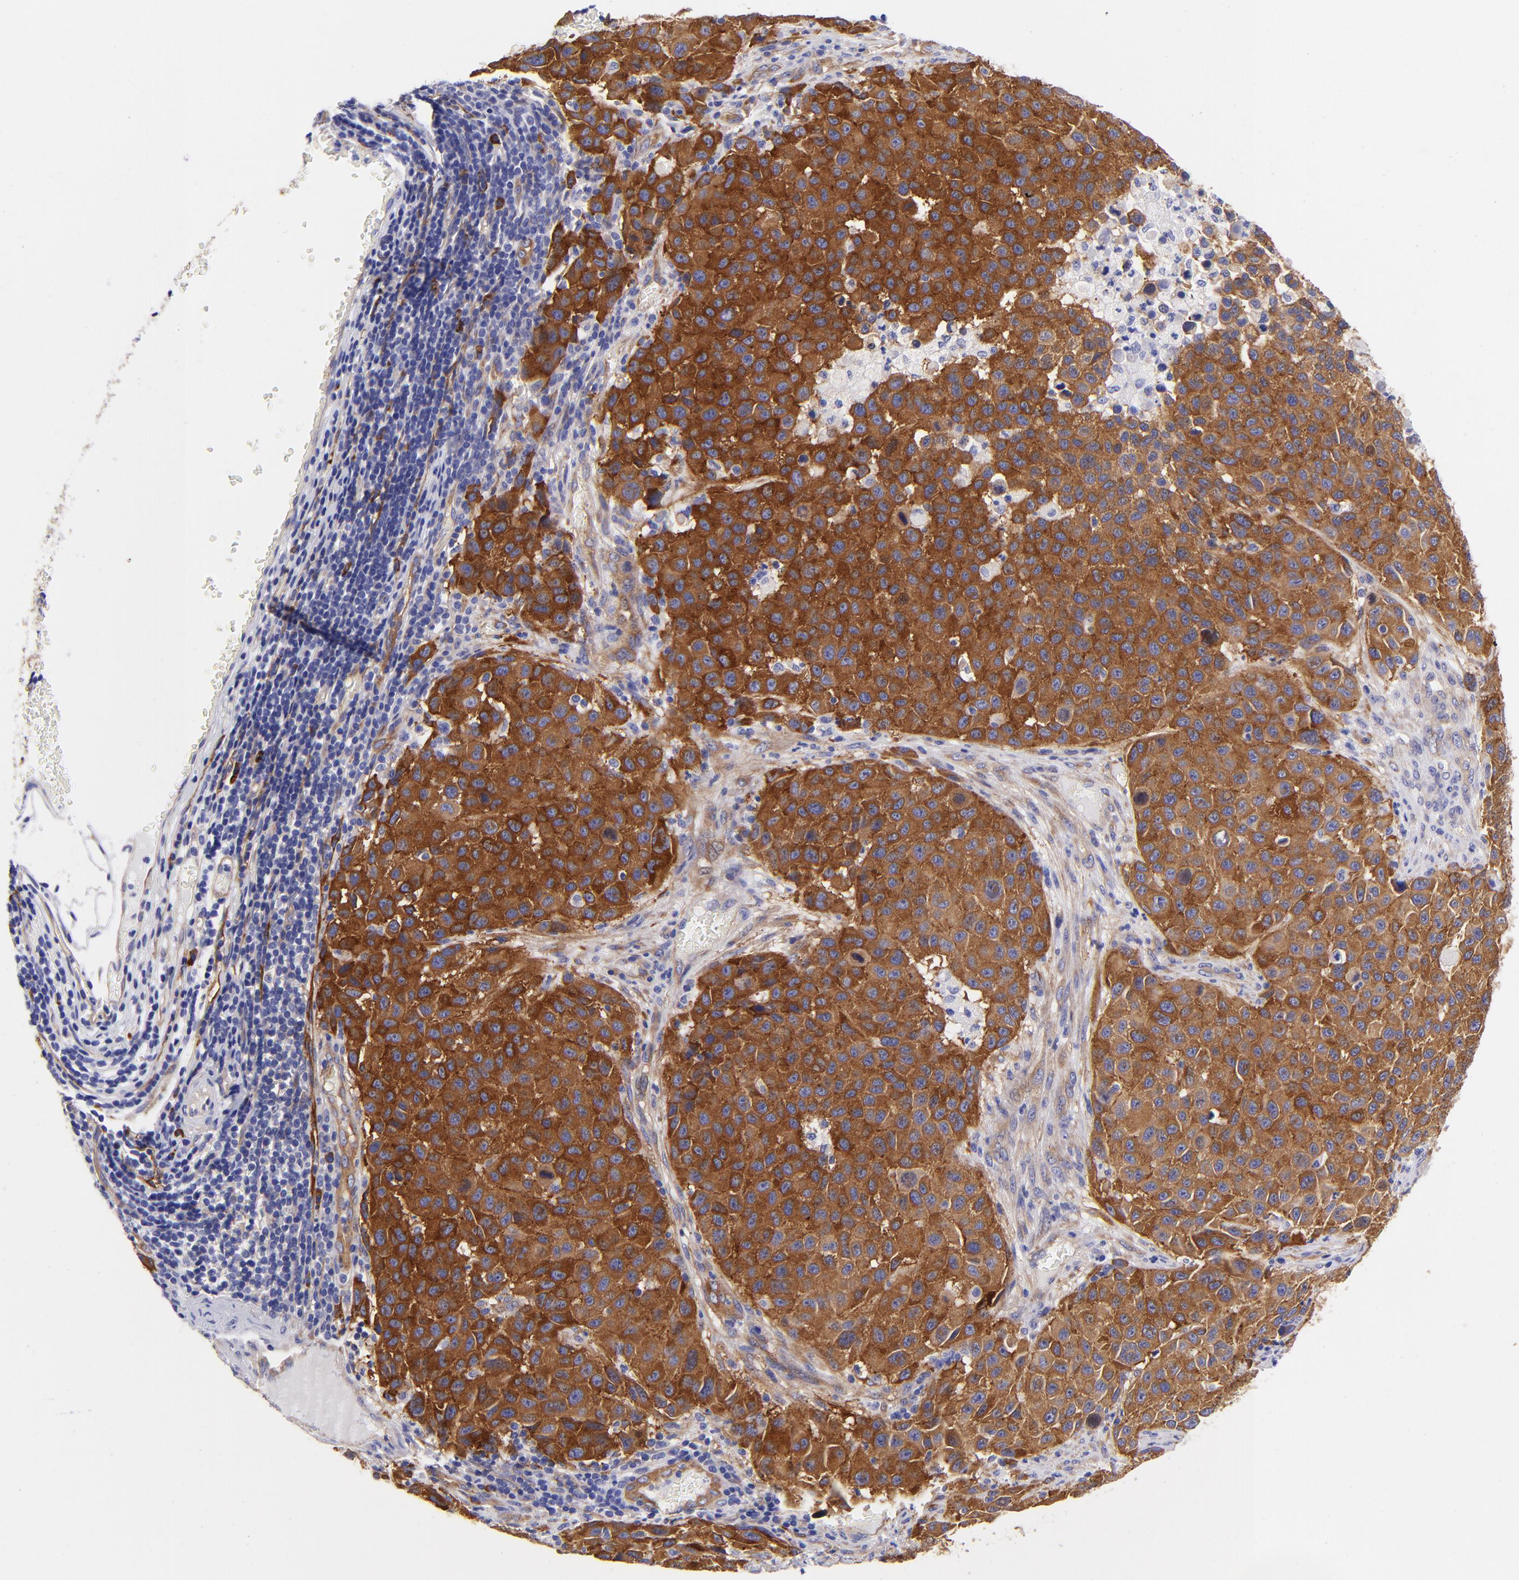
{"staining": {"intensity": "strong", "quantity": "25%-75%", "location": "cytoplasmic/membranous"}, "tissue": "melanoma", "cell_type": "Tumor cells", "image_type": "cancer", "snomed": [{"axis": "morphology", "description": "Malignant melanoma, Metastatic site"}, {"axis": "topography", "description": "Lymph node"}], "caption": "High-magnification brightfield microscopy of melanoma stained with DAB (3,3'-diaminobenzidine) (brown) and counterstained with hematoxylin (blue). tumor cells exhibit strong cytoplasmic/membranous positivity is identified in approximately25%-75% of cells. Immunohistochemistry stains the protein of interest in brown and the nuclei are stained blue.", "gene": "PPFIBP1", "patient": {"sex": "male", "age": 61}}